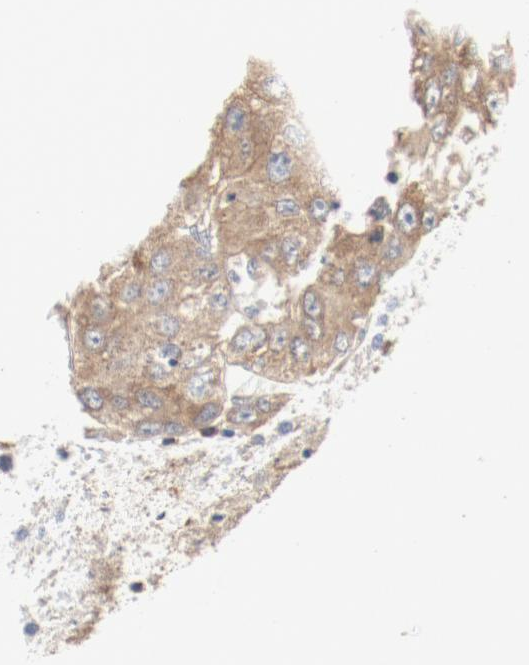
{"staining": {"intensity": "moderate", "quantity": ">75%", "location": "cytoplasmic/membranous"}, "tissue": "liver cancer", "cell_type": "Tumor cells", "image_type": "cancer", "snomed": [{"axis": "morphology", "description": "Carcinoma, Hepatocellular, NOS"}, {"axis": "topography", "description": "Liver"}], "caption": "DAB immunohistochemical staining of liver cancer demonstrates moderate cytoplasmic/membranous protein staining in about >75% of tumor cells. (brown staining indicates protein expression, while blue staining denotes nuclei).", "gene": "RPS6", "patient": {"sex": "male", "age": 49}}